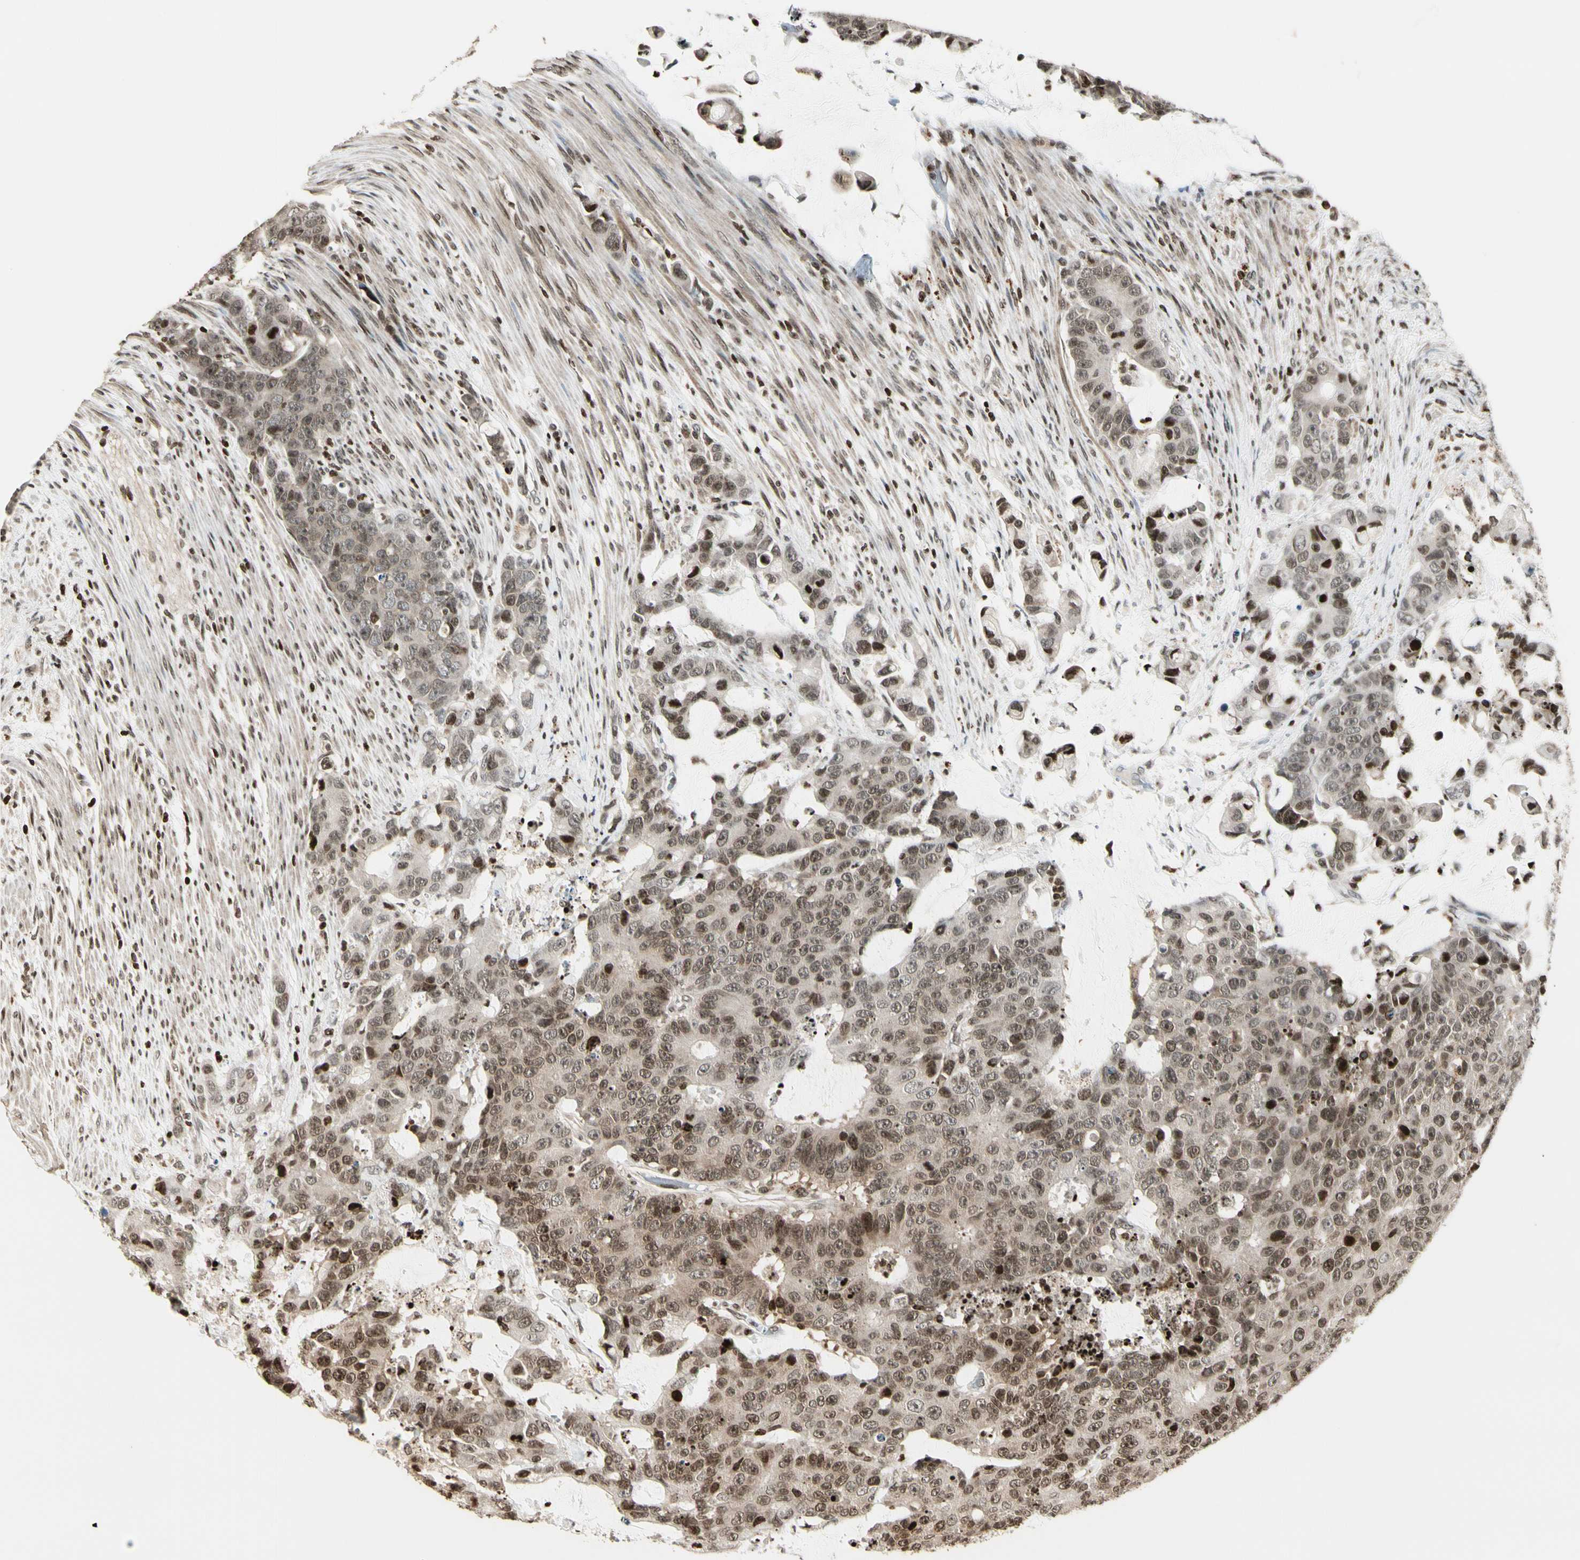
{"staining": {"intensity": "weak", "quantity": ">75%", "location": "nuclear"}, "tissue": "colorectal cancer", "cell_type": "Tumor cells", "image_type": "cancer", "snomed": [{"axis": "morphology", "description": "Adenocarcinoma, NOS"}, {"axis": "topography", "description": "Colon"}], "caption": "Immunohistochemical staining of human colorectal cancer (adenocarcinoma) exhibits weak nuclear protein positivity in approximately >75% of tumor cells.", "gene": "TSHZ3", "patient": {"sex": "female", "age": 86}}